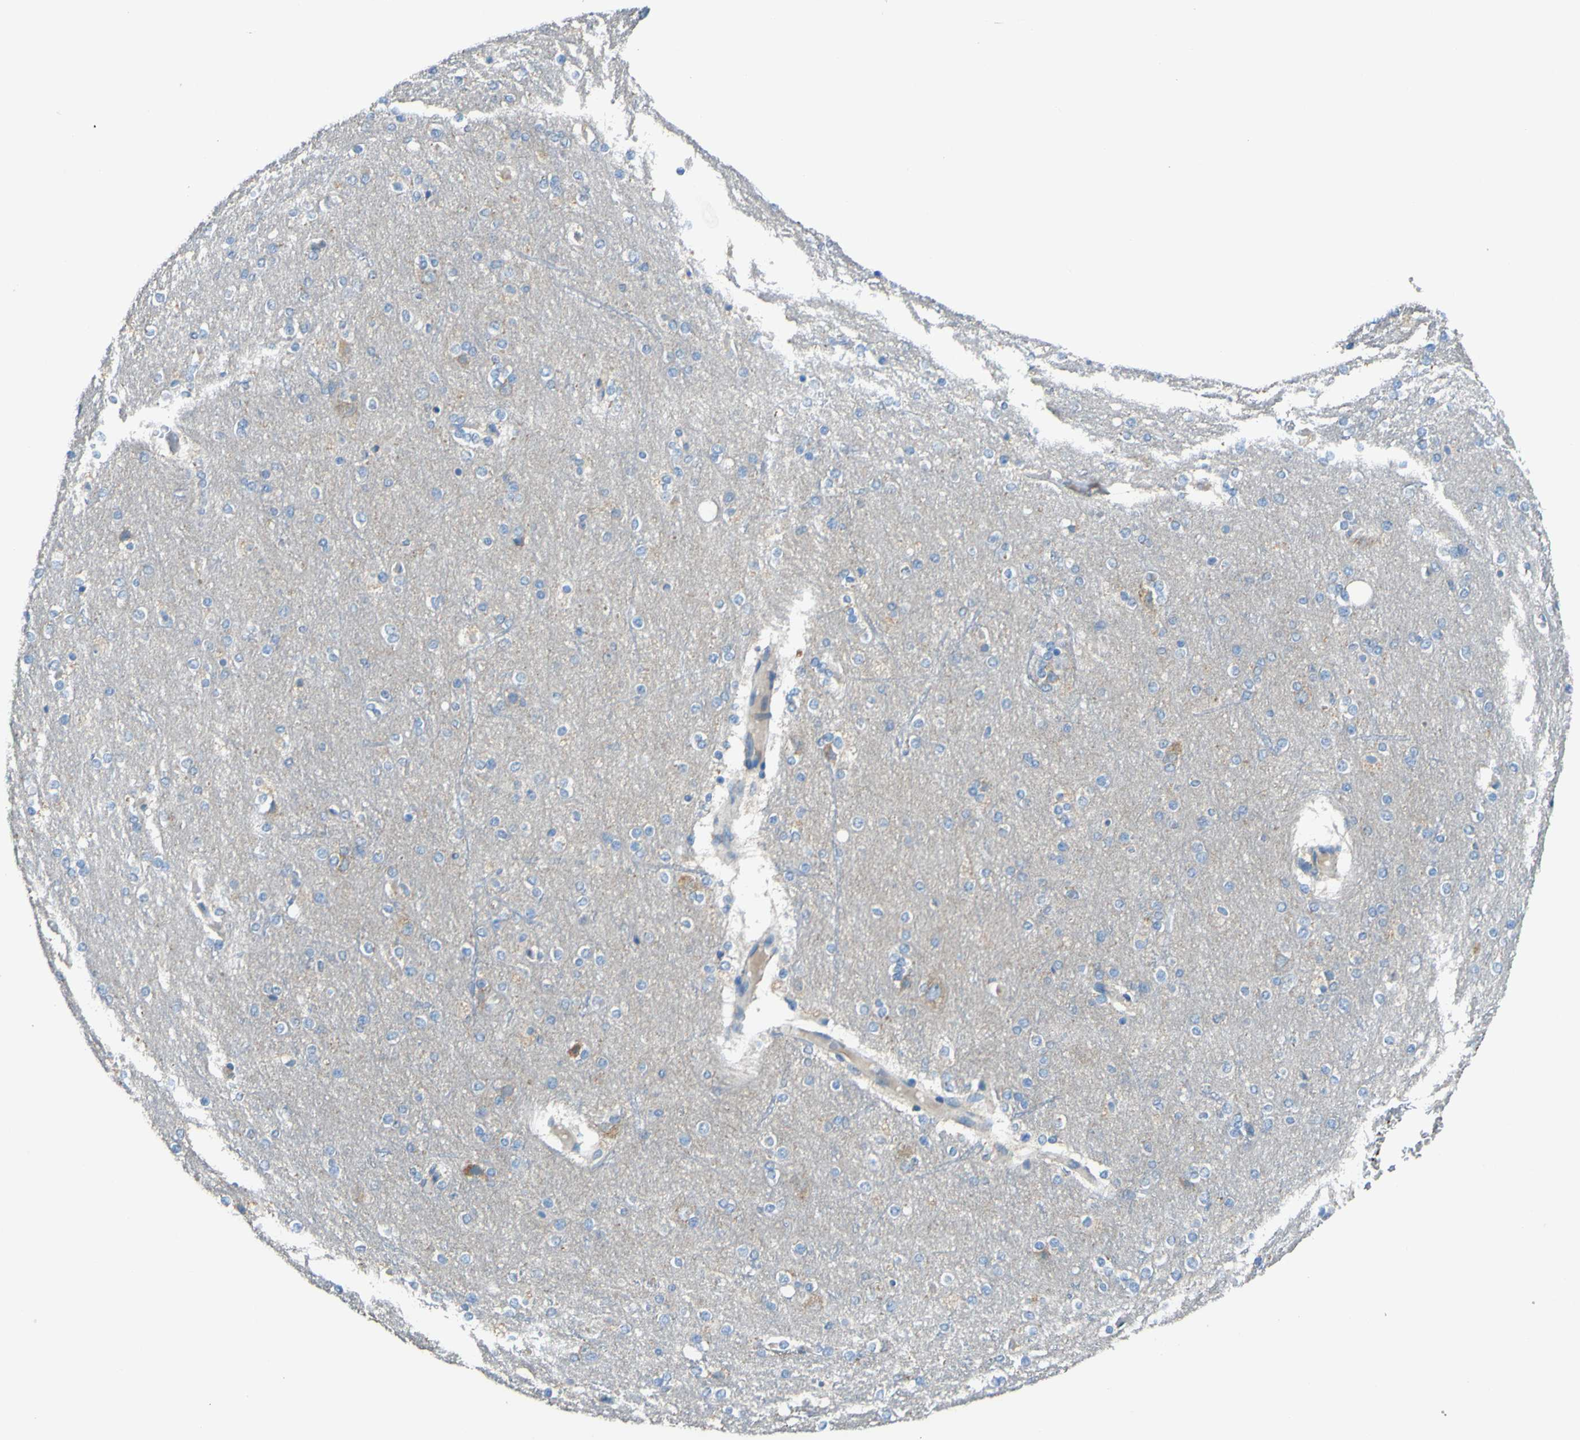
{"staining": {"intensity": "negative", "quantity": "none", "location": "none"}, "tissue": "cerebral cortex", "cell_type": "Endothelial cells", "image_type": "normal", "snomed": [{"axis": "morphology", "description": "Normal tissue, NOS"}, {"axis": "topography", "description": "Cerebral cortex"}], "caption": "High magnification brightfield microscopy of unremarkable cerebral cortex stained with DAB (brown) and counterstained with hematoxylin (blue): endothelial cells show no significant staining. (DAB (3,3'-diaminobenzidine) immunohistochemistry (IHC), high magnification).", "gene": "CDH10", "patient": {"sex": "female", "age": 54}}